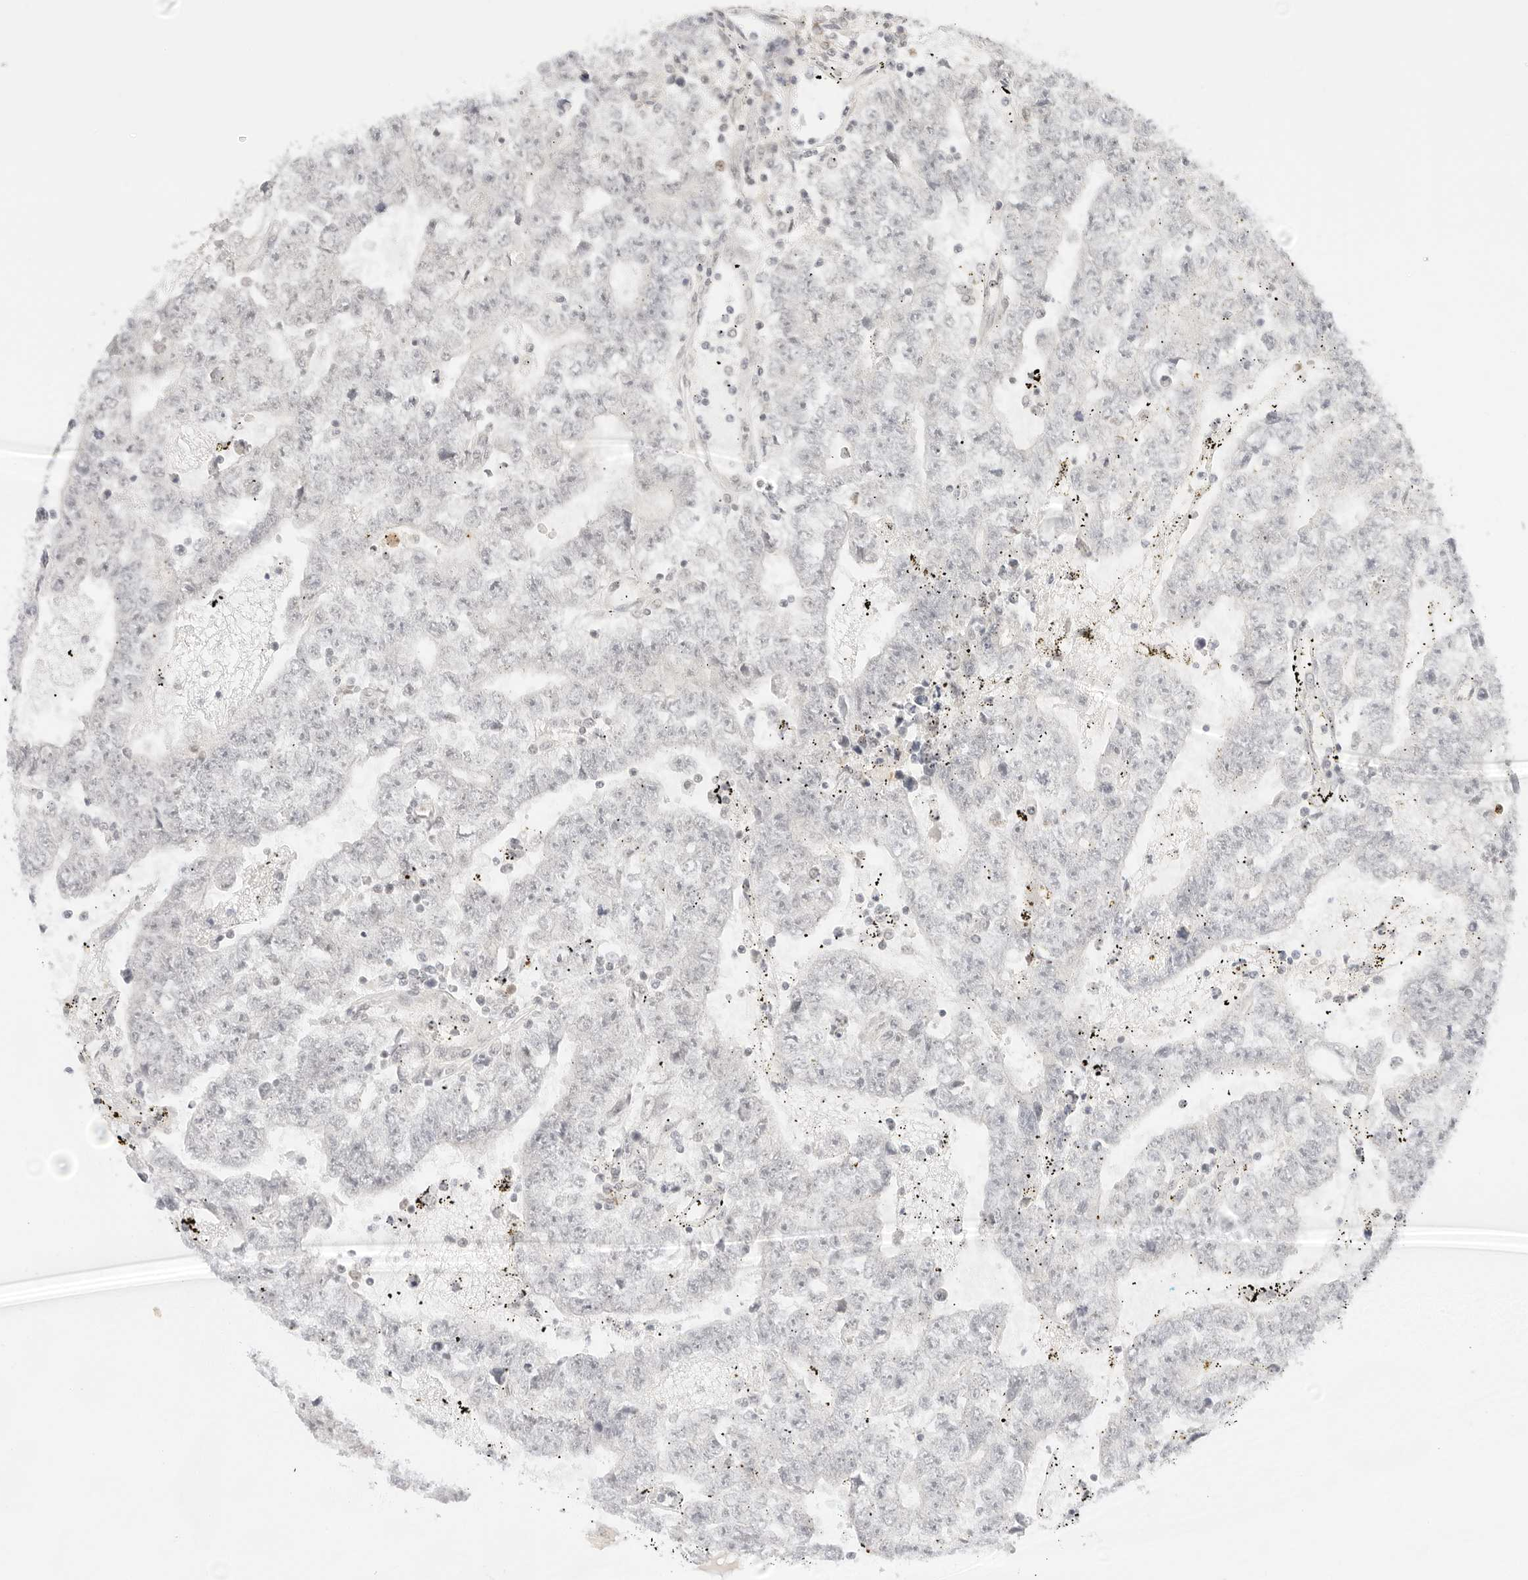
{"staining": {"intensity": "negative", "quantity": "none", "location": "none"}, "tissue": "testis cancer", "cell_type": "Tumor cells", "image_type": "cancer", "snomed": [{"axis": "morphology", "description": "Carcinoma, Embryonal, NOS"}, {"axis": "topography", "description": "Testis"}], "caption": "Immunohistochemistry micrograph of embryonal carcinoma (testis) stained for a protein (brown), which reveals no positivity in tumor cells. Nuclei are stained in blue.", "gene": "POLR3C", "patient": {"sex": "male", "age": 25}}